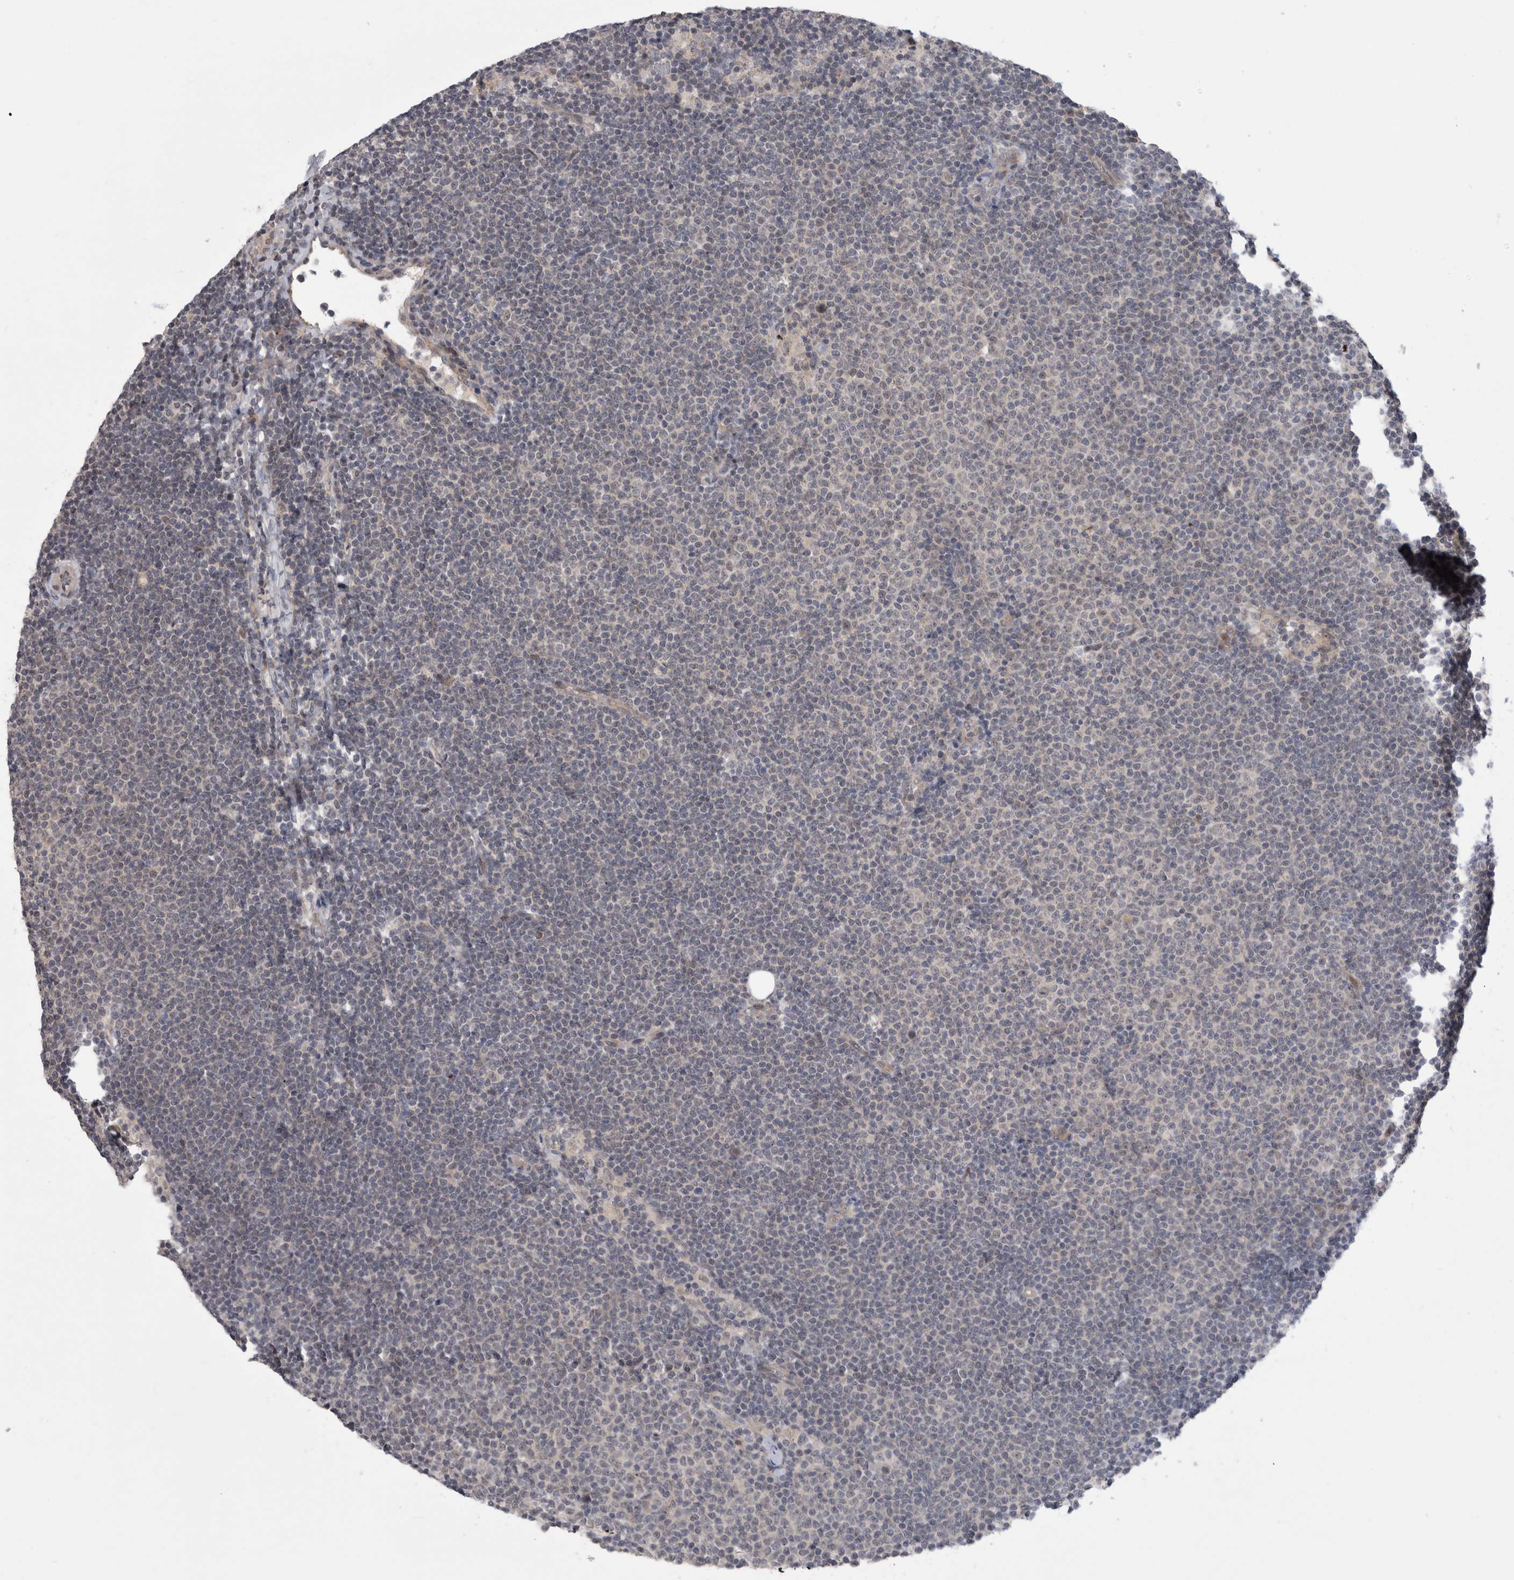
{"staining": {"intensity": "negative", "quantity": "none", "location": "none"}, "tissue": "lymphoma", "cell_type": "Tumor cells", "image_type": "cancer", "snomed": [{"axis": "morphology", "description": "Malignant lymphoma, non-Hodgkin's type, Low grade"}, {"axis": "topography", "description": "Lymph node"}], "caption": "Protein analysis of malignant lymphoma, non-Hodgkin's type (low-grade) shows no significant expression in tumor cells.", "gene": "MTBP", "patient": {"sex": "female", "age": 53}}